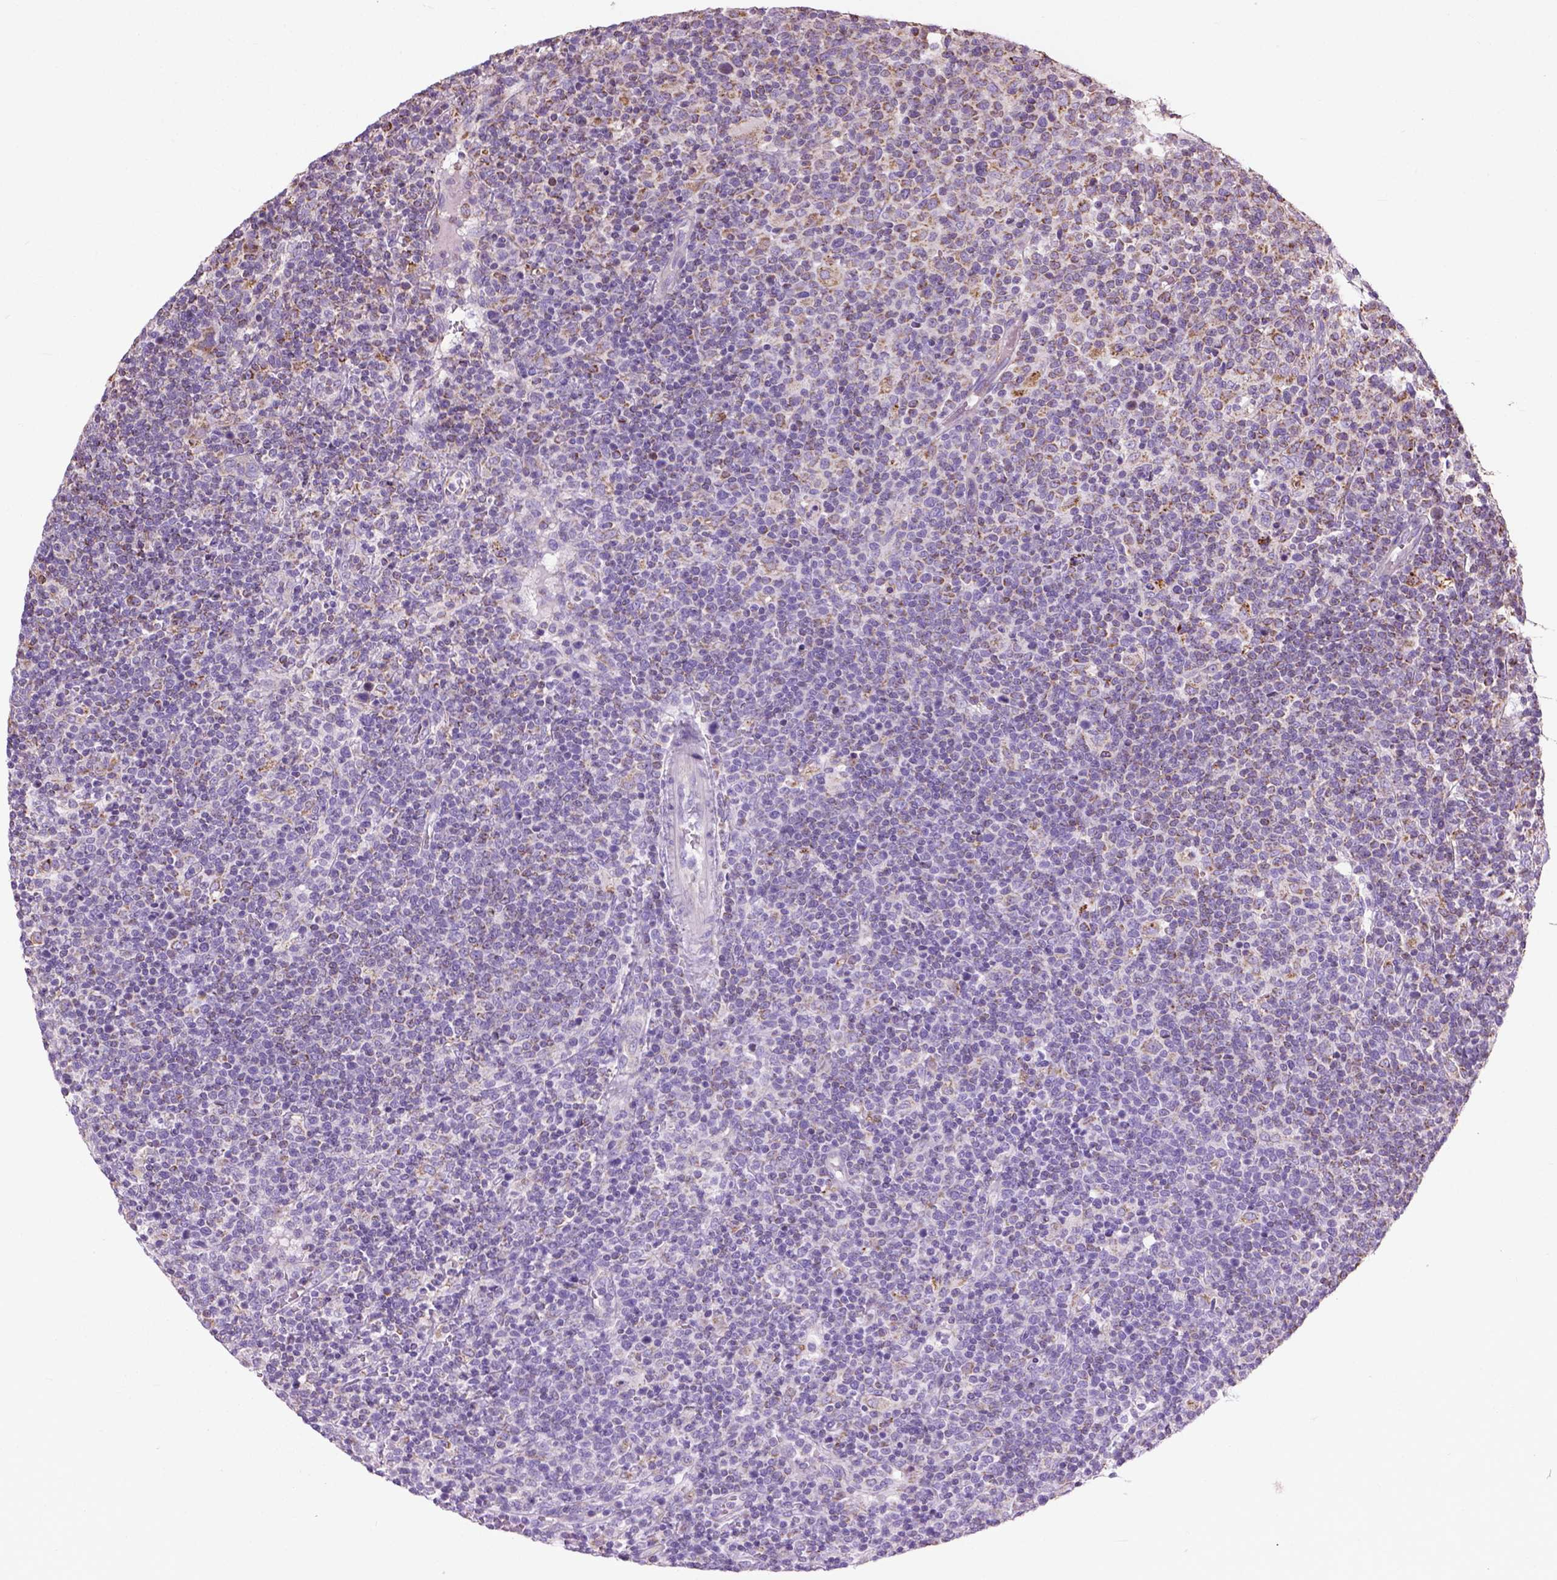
{"staining": {"intensity": "moderate", "quantity": "<25%", "location": "cytoplasmic/membranous"}, "tissue": "lymphoma", "cell_type": "Tumor cells", "image_type": "cancer", "snomed": [{"axis": "morphology", "description": "Malignant lymphoma, non-Hodgkin's type, High grade"}, {"axis": "topography", "description": "Lymph node"}], "caption": "Protein staining of malignant lymphoma, non-Hodgkin's type (high-grade) tissue reveals moderate cytoplasmic/membranous staining in about <25% of tumor cells.", "gene": "VDAC1", "patient": {"sex": "male", "age": 61}}